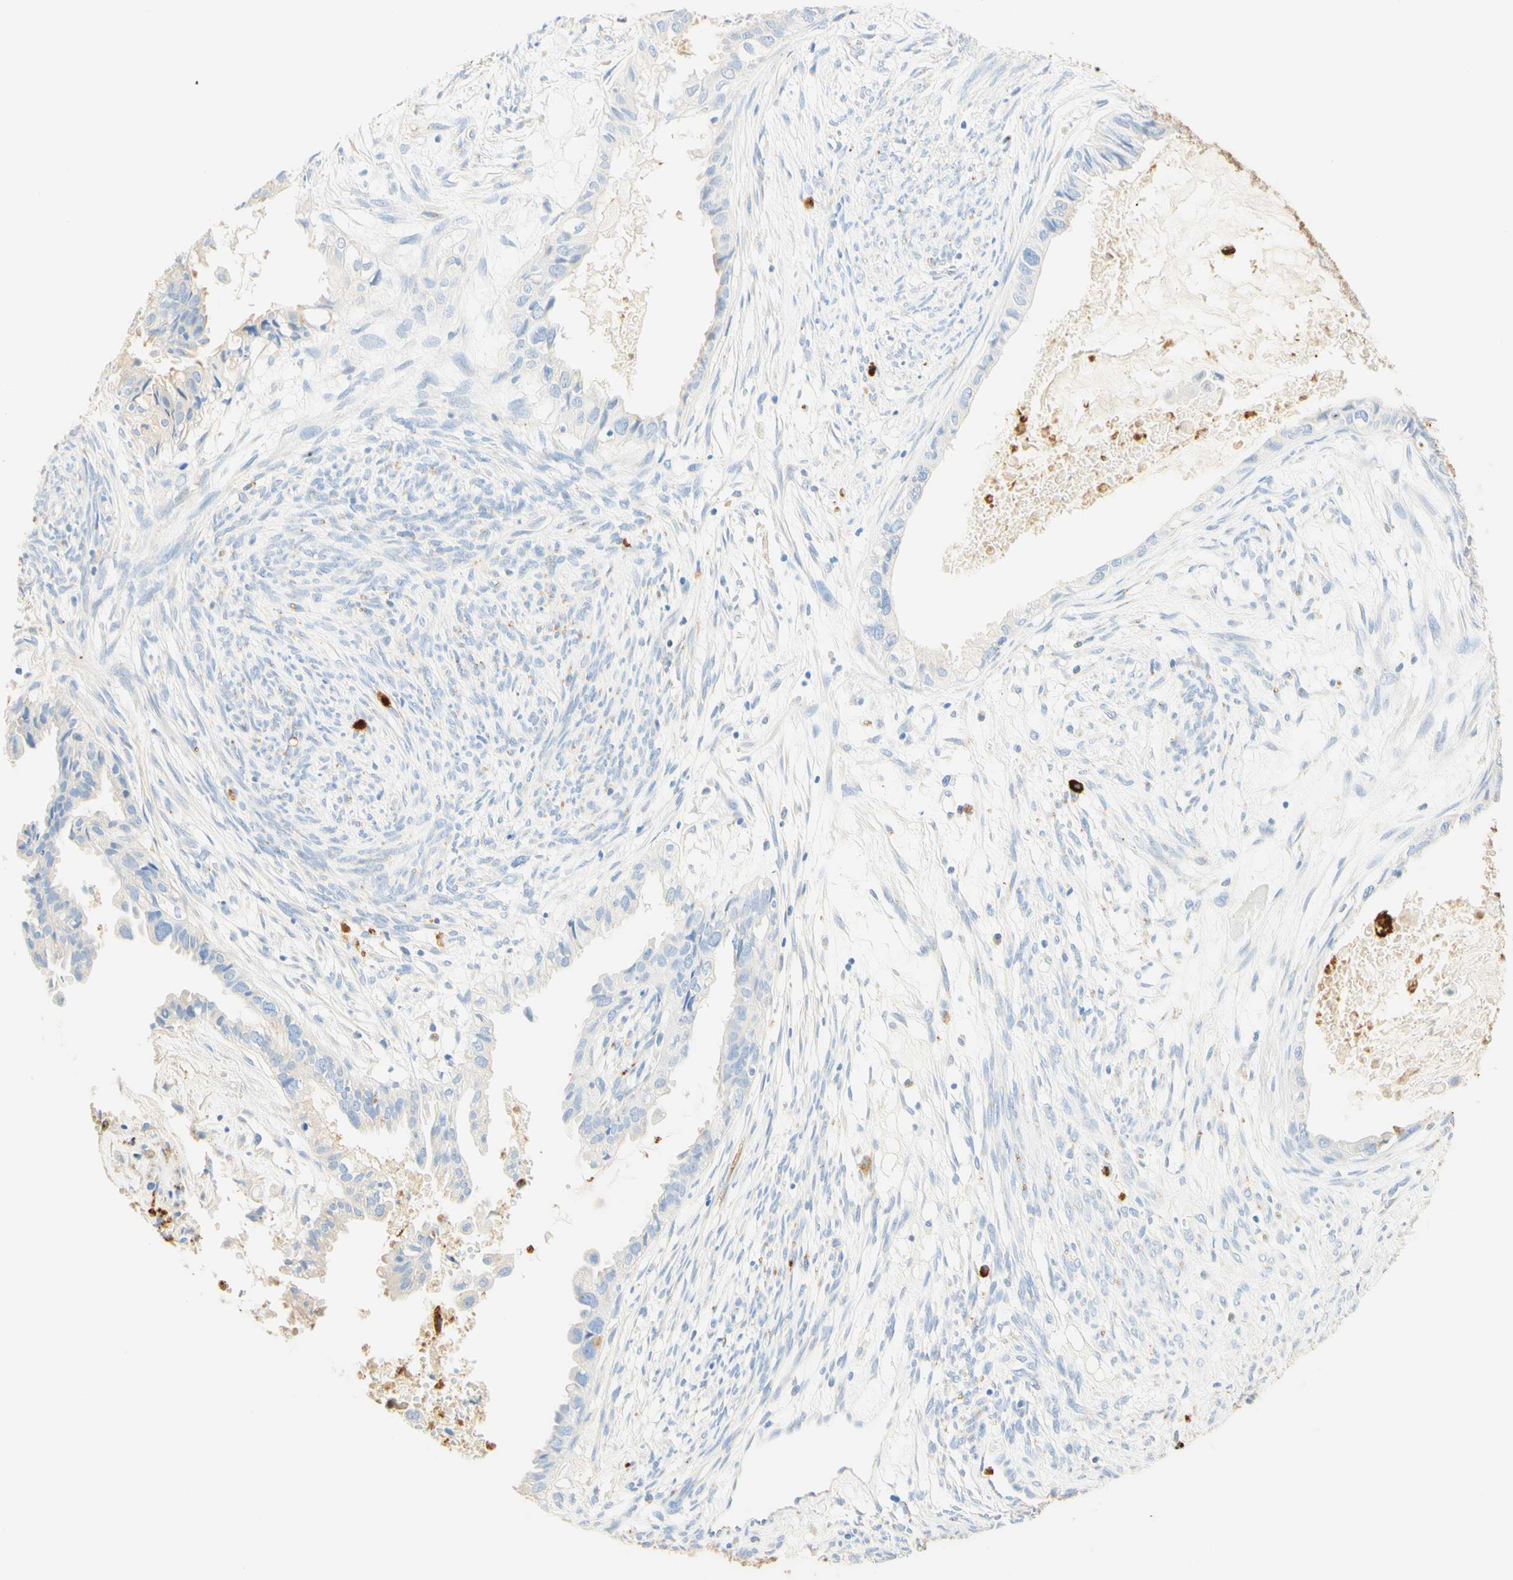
{"staining": {"intensity": "negative", "quantity": "none", "location": "none"}, "tissue": "cervical cancer", "cell_type": "Tumor cells", "image_type": "cancer", "snomed": [{"axis": "morphology", "description": "Normal tissue, NOS"}, {"axis": "morphology", "description": "Adenocarcinoma, NOS"}, {"axis": "topography", "description": "Cervix"}, {"axis": "topography", "description": "Endometrium"}], "caption": "Immunohistochemistry (IHC) micrograph of cervical adenocarcinoma stained for a protein (brown), which reveals no expression in tumor cells.", "gene": "CD63", "patient": {"sex": "female", "age": 86}}